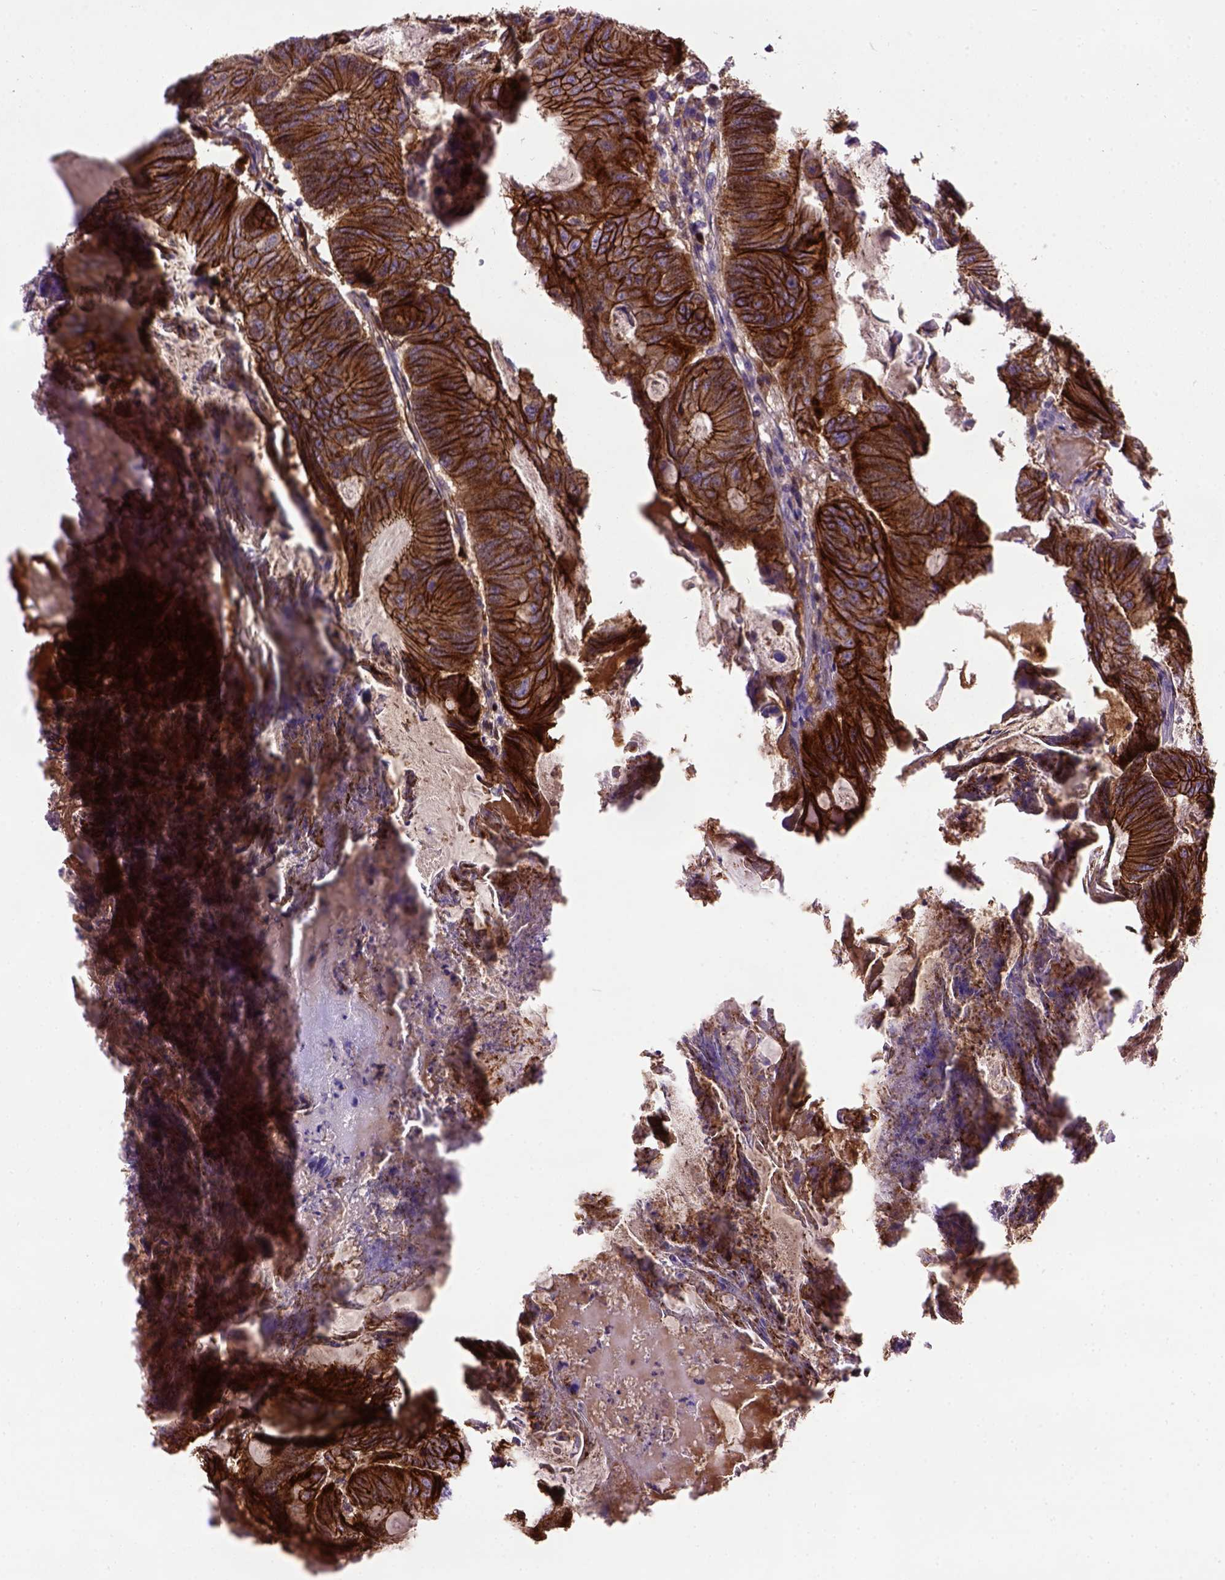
{"staining": {"intensity": "strong", "quantity": ">75%", "location": "cytoplasmic/membranous"}, "tissue": "colorectal cancer", "cell_type": "Tumor cells", "image_type": "cancer", "snomed": [{"axis": "morphology", "description": "Adenocarcinoma, NOS"}, {"axis": "topography", "description": "Colon"}], "caption": "About >75% of tumor cells in colorectal adenocarcinoma reveal strong cytoplasmic/membranous protein staining as visualized by brown immunohistochemical staining.", "gene": "CDH1", "patient": {"sex": "female", "age": 70}}